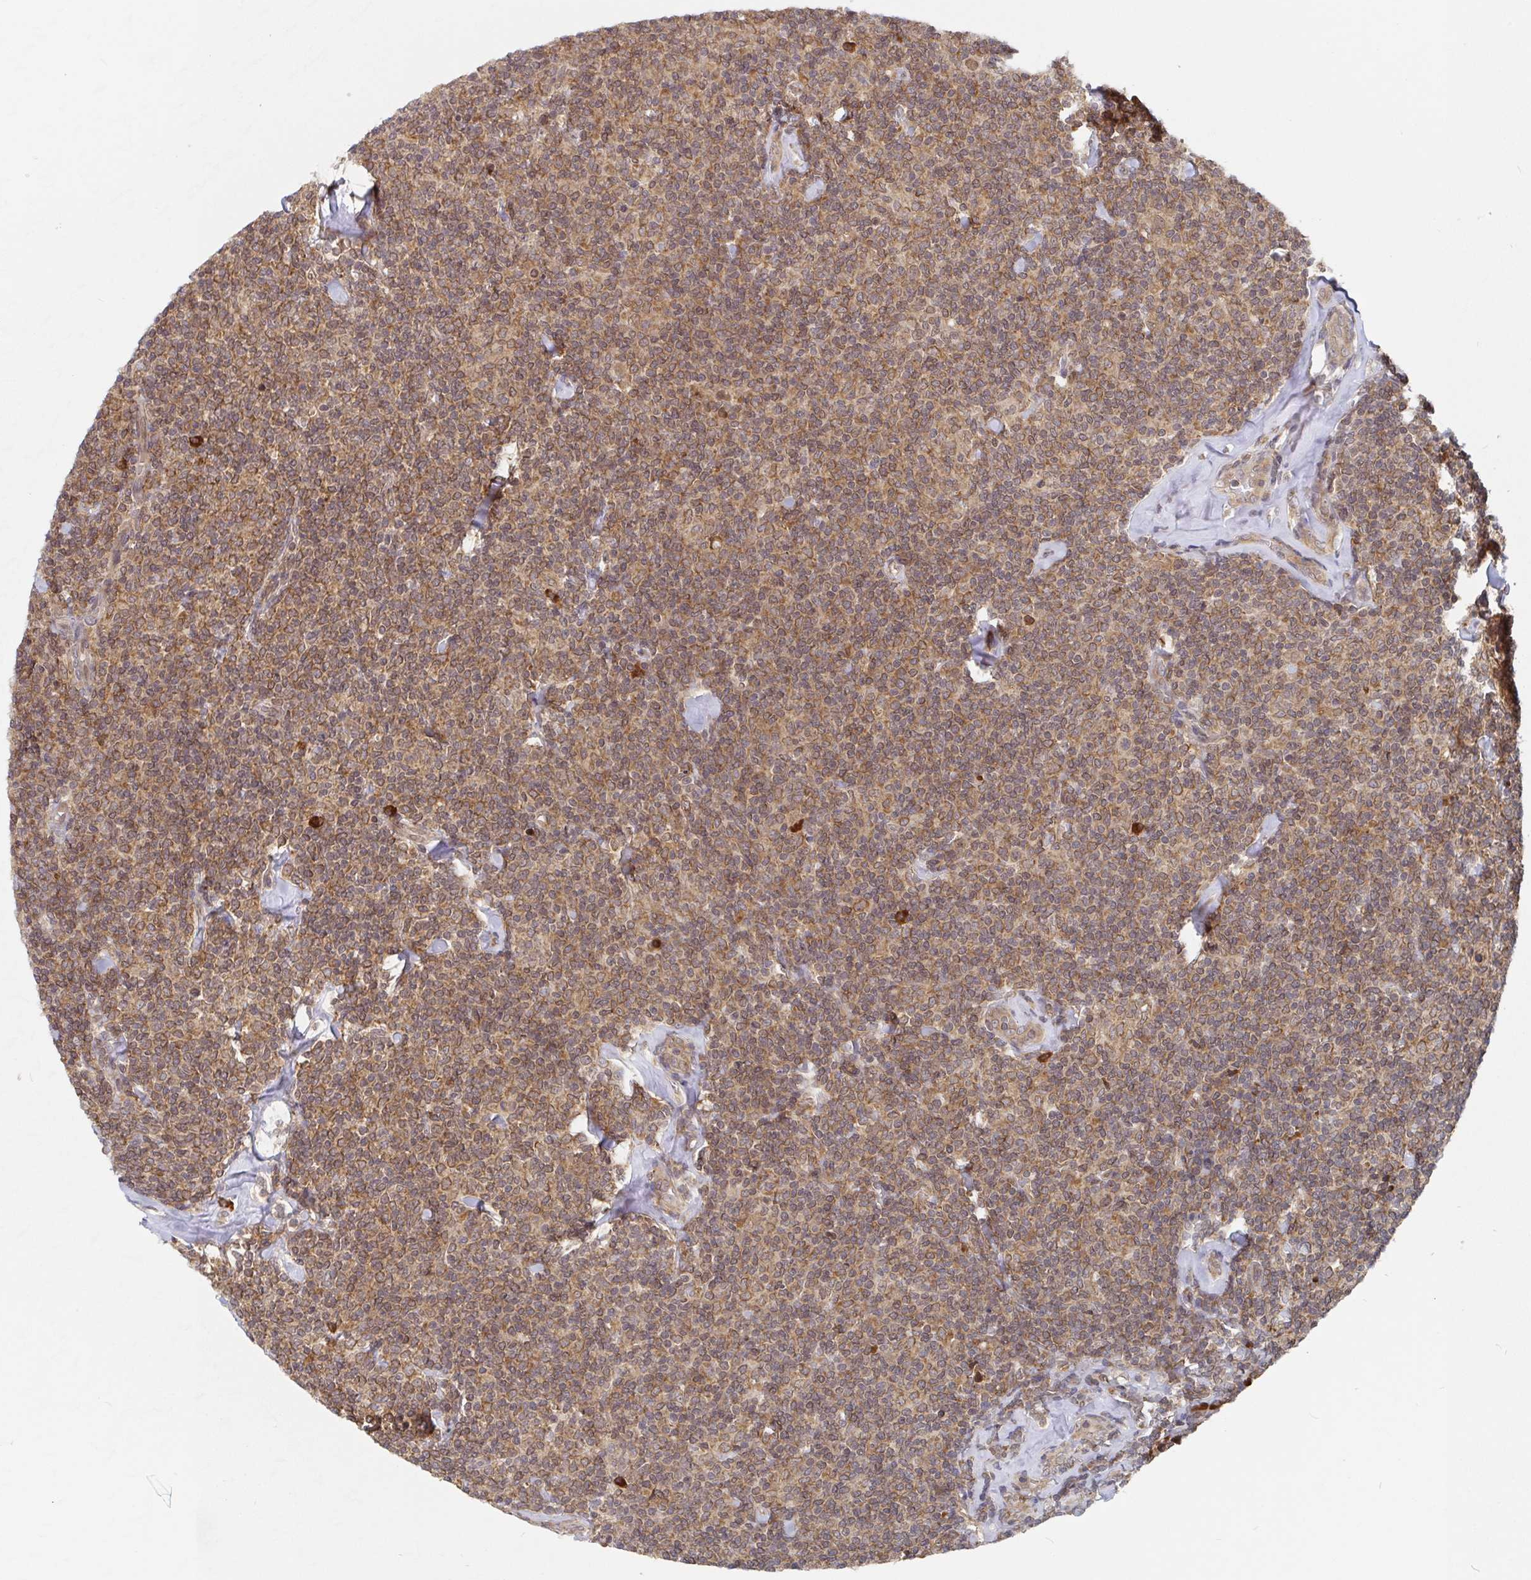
{"staining": {"intensity": "moderate", "quantity": ">75%", "location": "cytoplasmic/membranous"}, "tissue": "lymphoma", "cell_type": "Tumor cells", "image_type": "cancer", "snomed": [{"axis": "morphology", "description": "Malignant lymphoma, non-Hodgkin's type, Low grade"}, {"axis": "topography", "description": "Lymph node"}], "caption": "A photomicrograph of human low-grade malignant lymphoma, non-Hodgkin's type stained for a protein exhibits moderate cytoplasmic/membranous brown staining in tumor cells. (DAB (3,3'-diaminobenzidine) IHC with brightfield microscopy, high magnification).", "gene": "ALG1", "patient": {"sex": "female", "age": 56}}